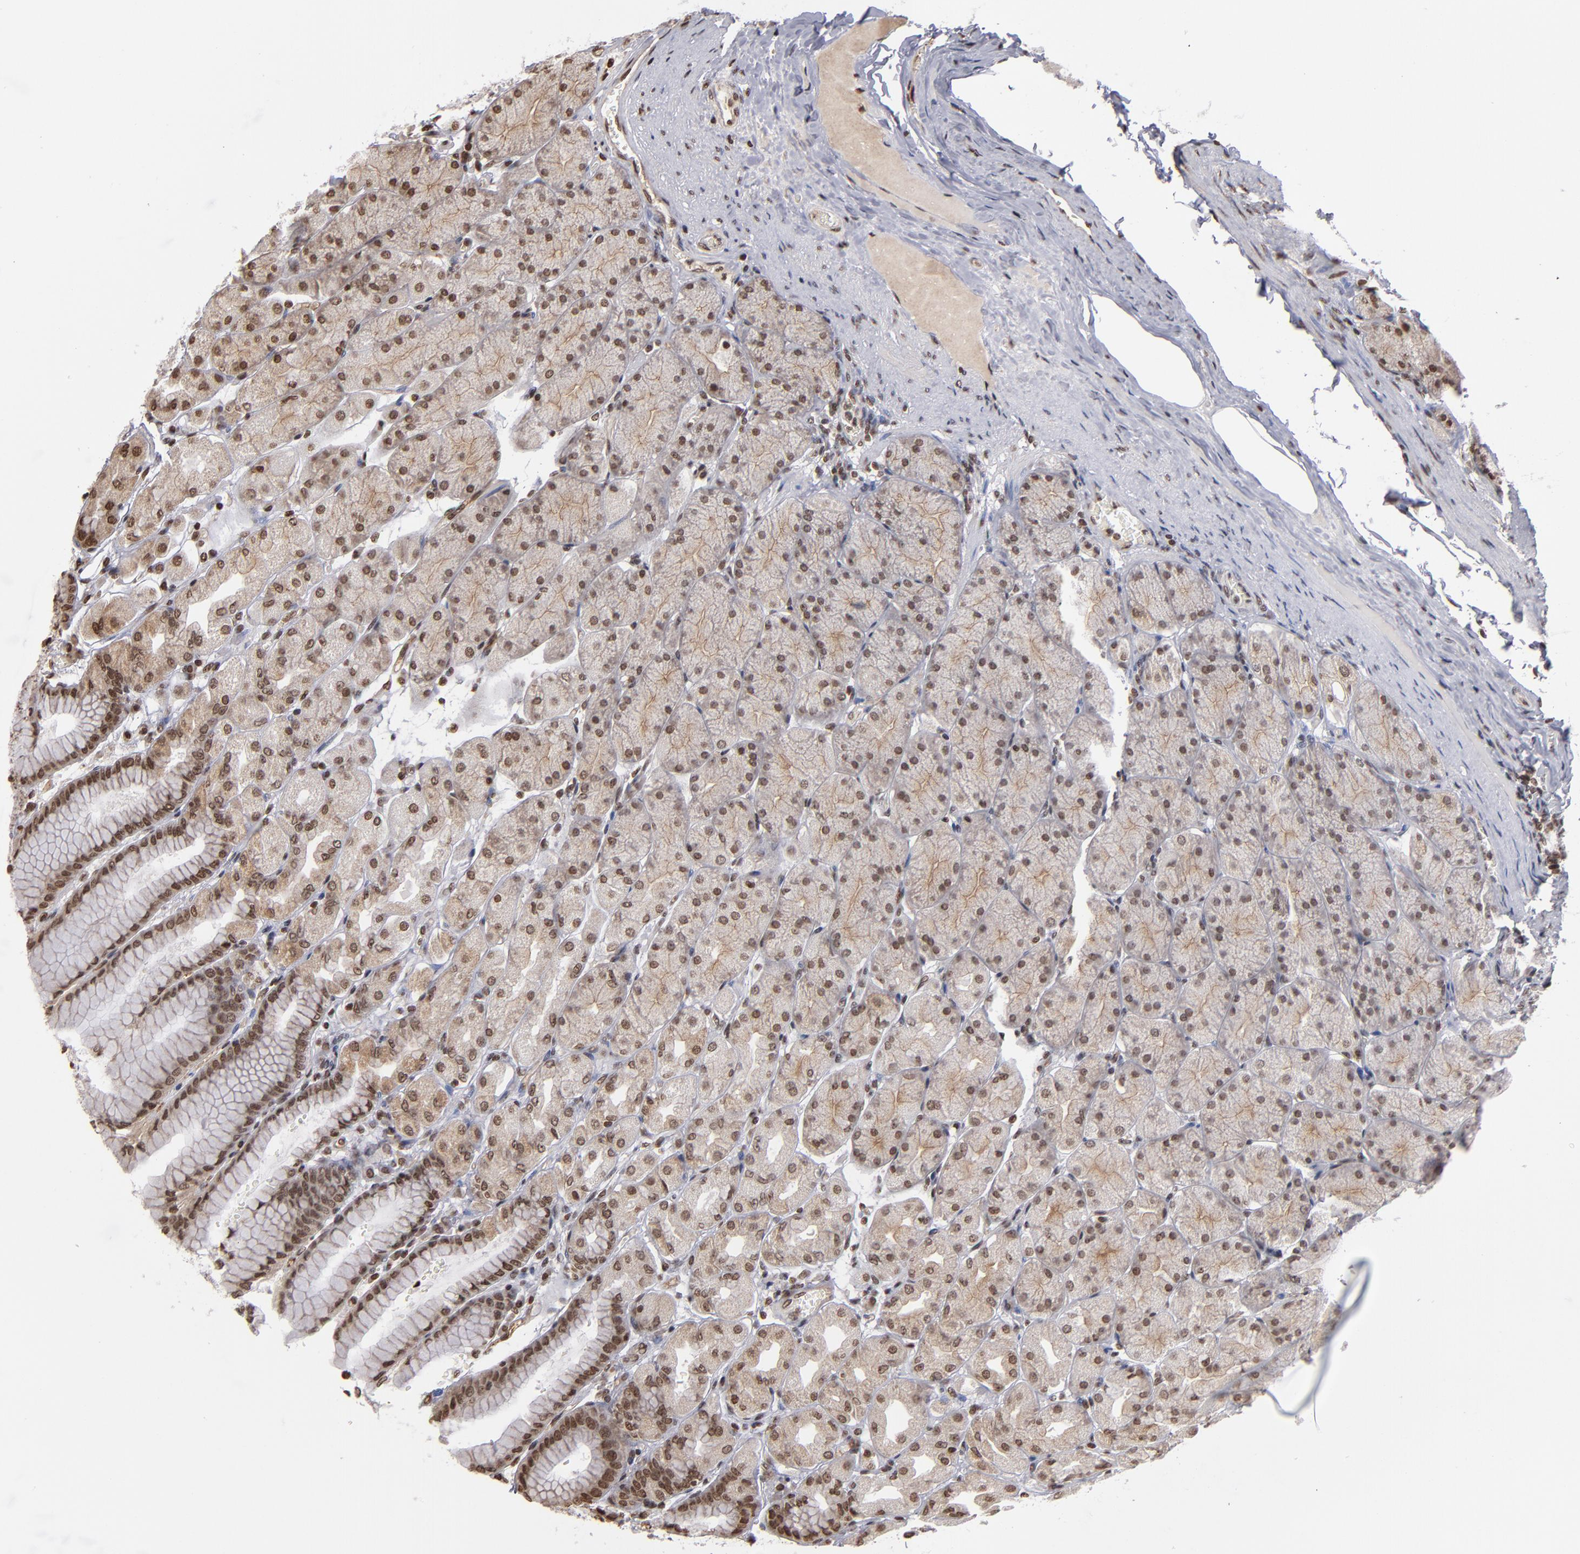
{"staining": {"intensity": "moderate", "quantity": ">75%", "location": "nuclear"}, "tissue": "stomach", "cell_type": "Glandular cells", "image_type": "normal", "snomed": [{"axis": "morphology", "description": "Normal tissue, NOS"}, {"axis": "topography", "description": "Stomach, upper"}], "caption": "A histopathology image showing moderate nuclear staining in about >75% of glandular cells in benign stomach, as visualized by brown immunohistochemical staining.", "gene": "ABL2", "patient": {"sex": "female", "age": 56}}